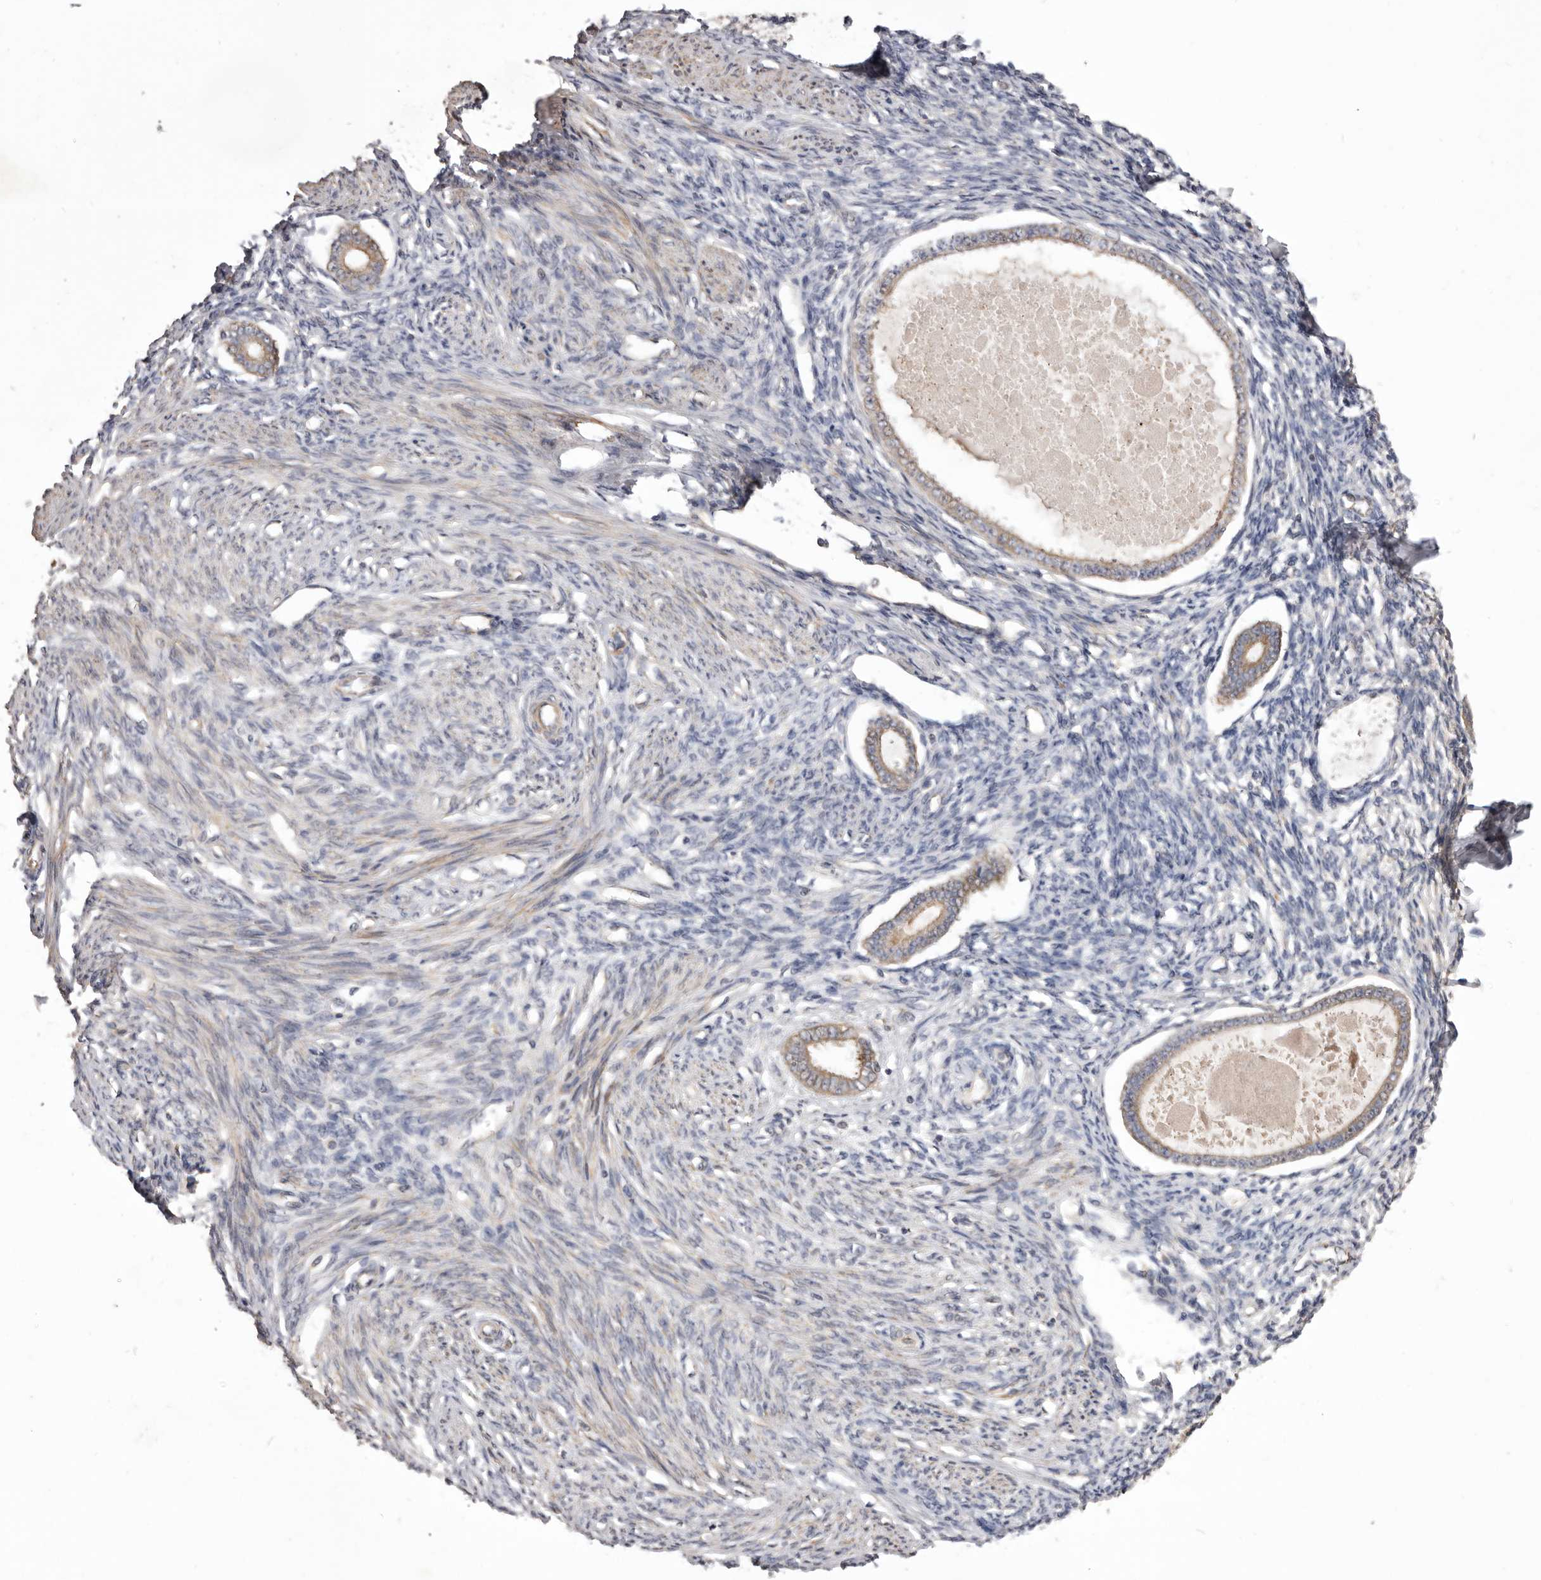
{"staining": {"intensity": "weak", "quantity": "<25%", "location": "cytoplasmic/membranous"}, "tissue": "endometrium", "cell_type": "Cells in endometrial stroma", "image_type": "normal", "snomed": [{"axis": "morphology", "description": "Normal tissue, NOS"}, {"axis": "topography", "description": "Endometrium"}], "caption": "Immunohistochemistry (IHC) histopathology image of unremarkable human endometrium stained for a protein (brown), which reveals no expression in cells in endometrial stroma.", "gene": "VPS45", "patient": {"sex": "female", "age": 56}}